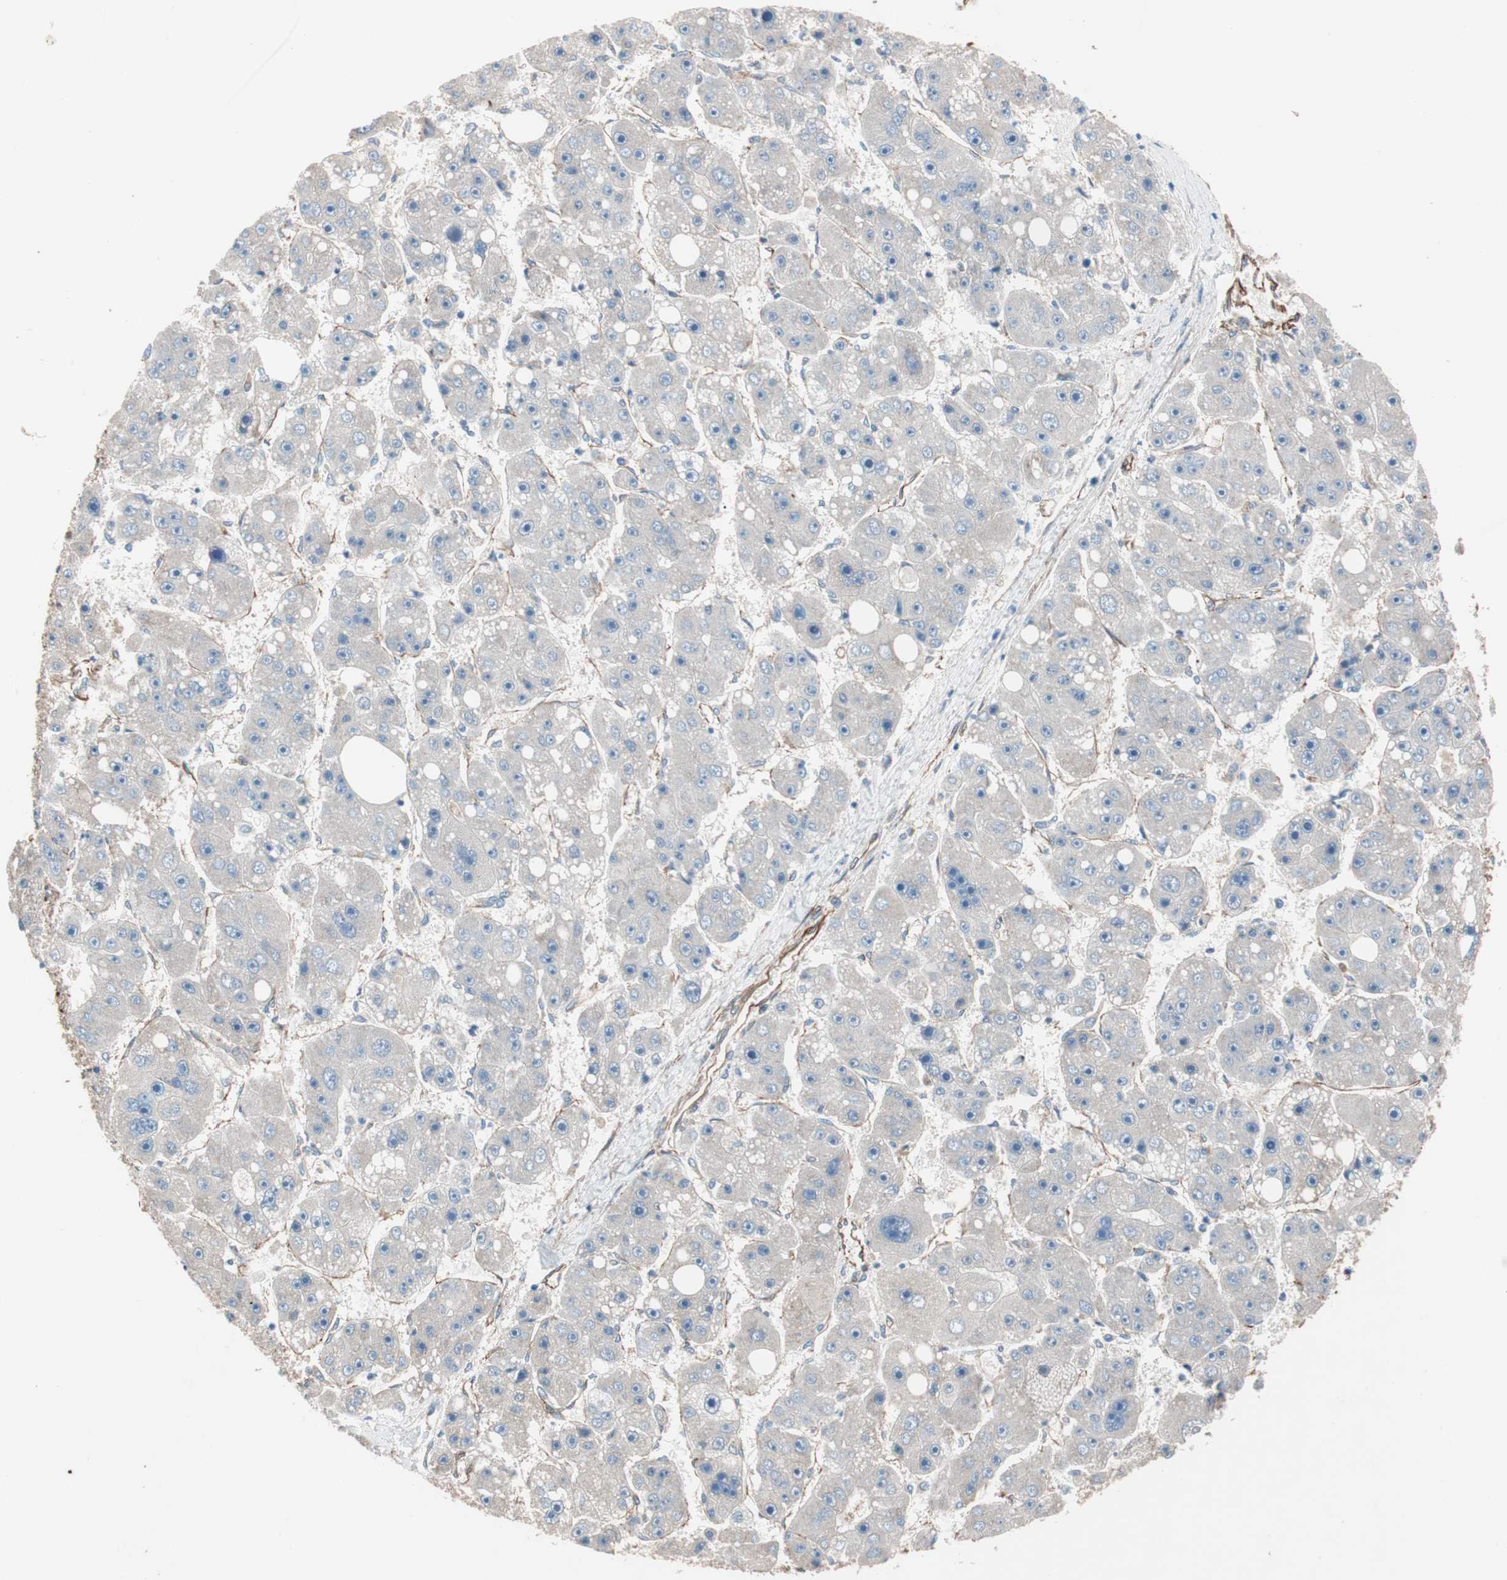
{"staining": {"intensity": "negative", "quantity": "none", "location": "none"}, "tissue": "liver cancer", "cell_type": "Tumor cells", "image_type": "cancer", "snomed": [{"axis": "morphology", "description": "Carcinoma, Hepatocellular, NOS"}, {"axis": "topography", "description": "Liver"}], "caption": "Tumor cells show no significant positivity in hepatocellular carcinoma (liver). The staining is performed using DAB (3,3'-diaminobenzidine) brown chromogen with nuclei counter-stained in using hematoxylin.", "gene": "SPINT1", "patient": {"sex": "female", "age": 61}}